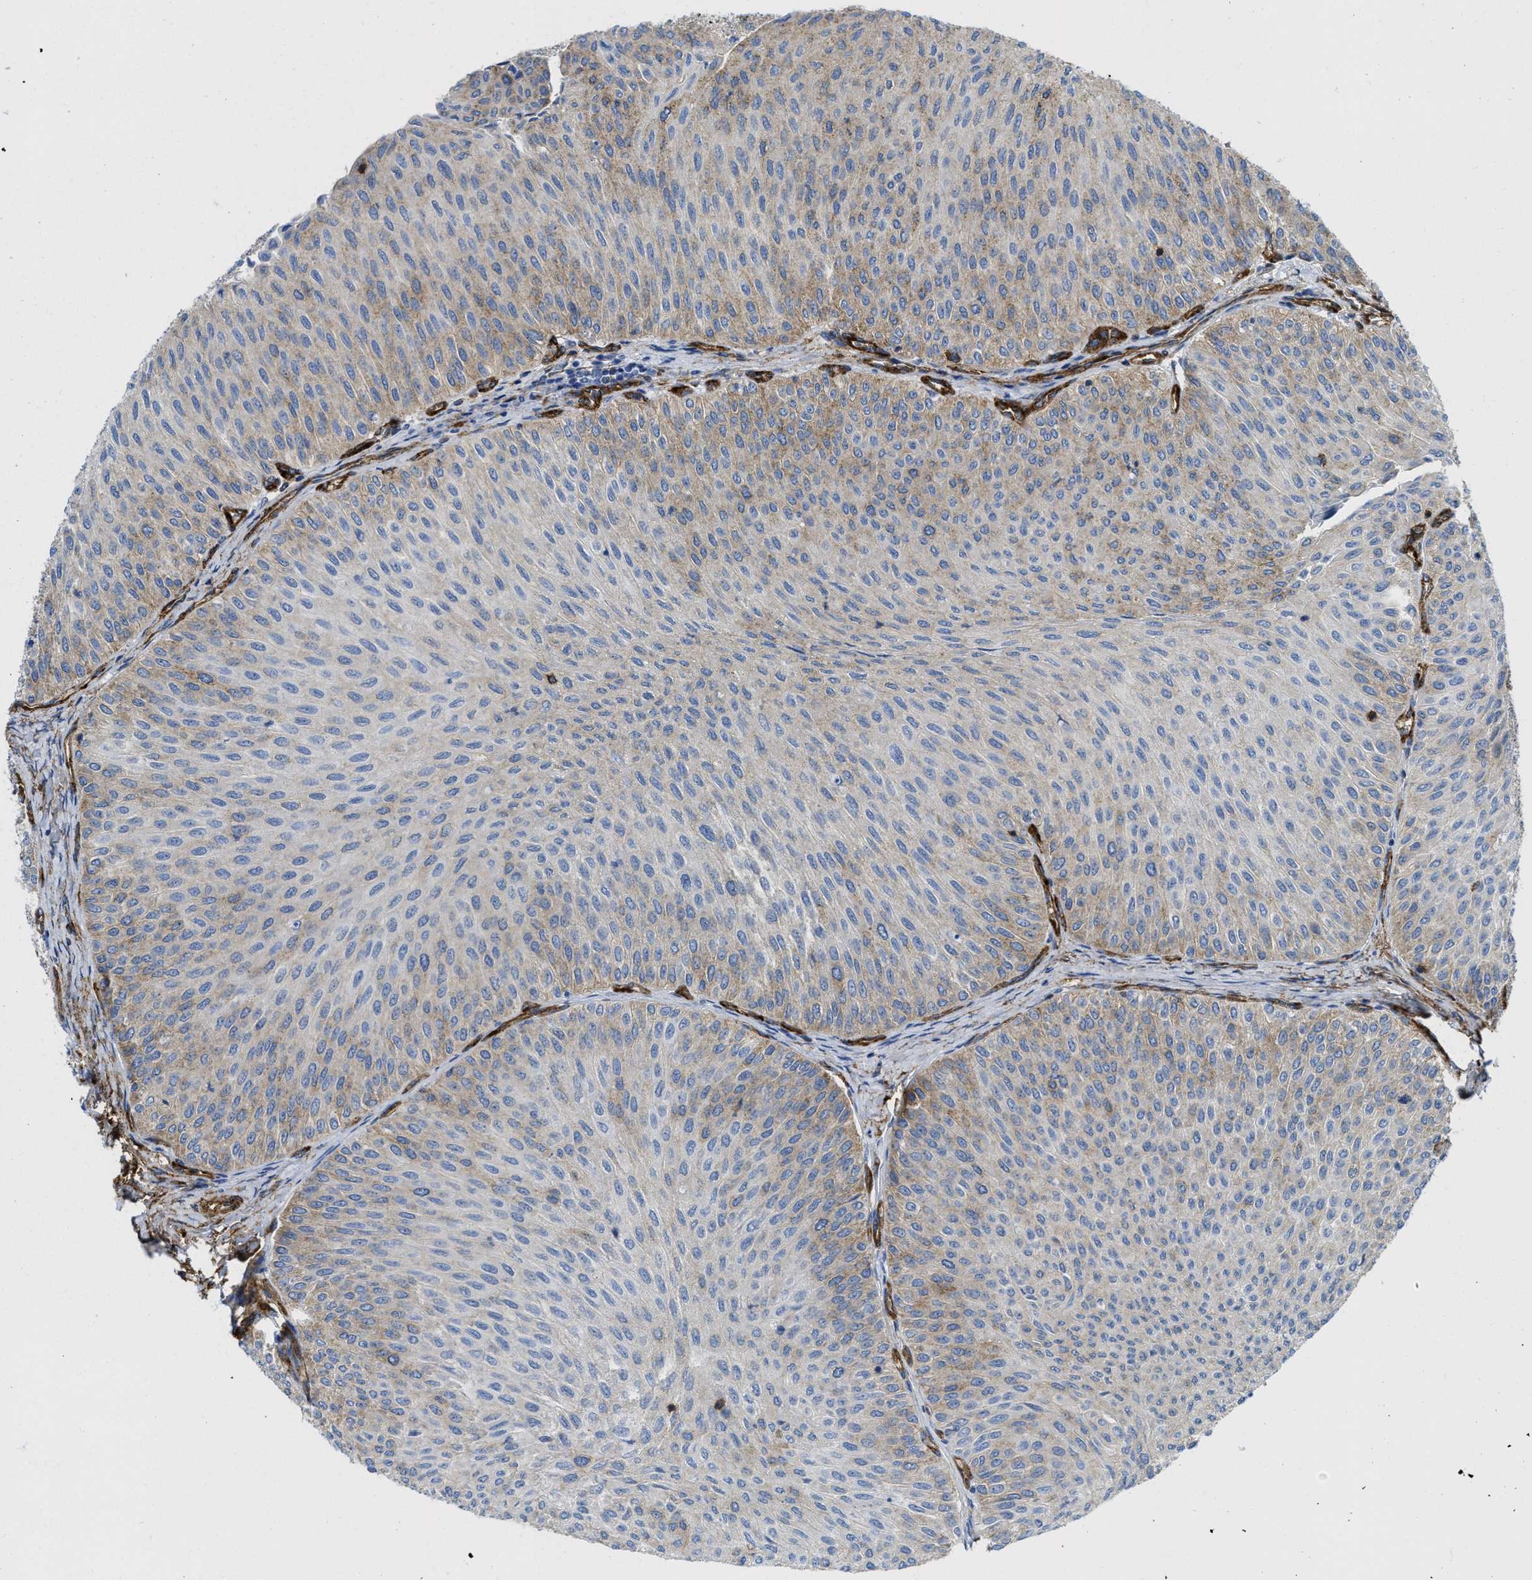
{"staining": {"intensity": "weak", "quantity": "25%-75%", "location": "cytoplasmic/membranous"}, "tissue": "urothelial cancer", "cell_type": "Tumor cells", "image_type": "cancer", "snomed": [{"axis": "morphology", "description": "Urothelial carcinoma, Low grade"}, {"axis": "topography", "description": "Urinary bladder"}], "caption": "Protein staining reveals weak cytoplasmic/membranous expression in approximately 25%-75% of tumor cells in low-grade urothelial carcinoma. (brown staining indicates protein expression, while blue staining denotes nuclei).", "gene": "HIP1", "patient": {"sex": "male", "age": 78}}